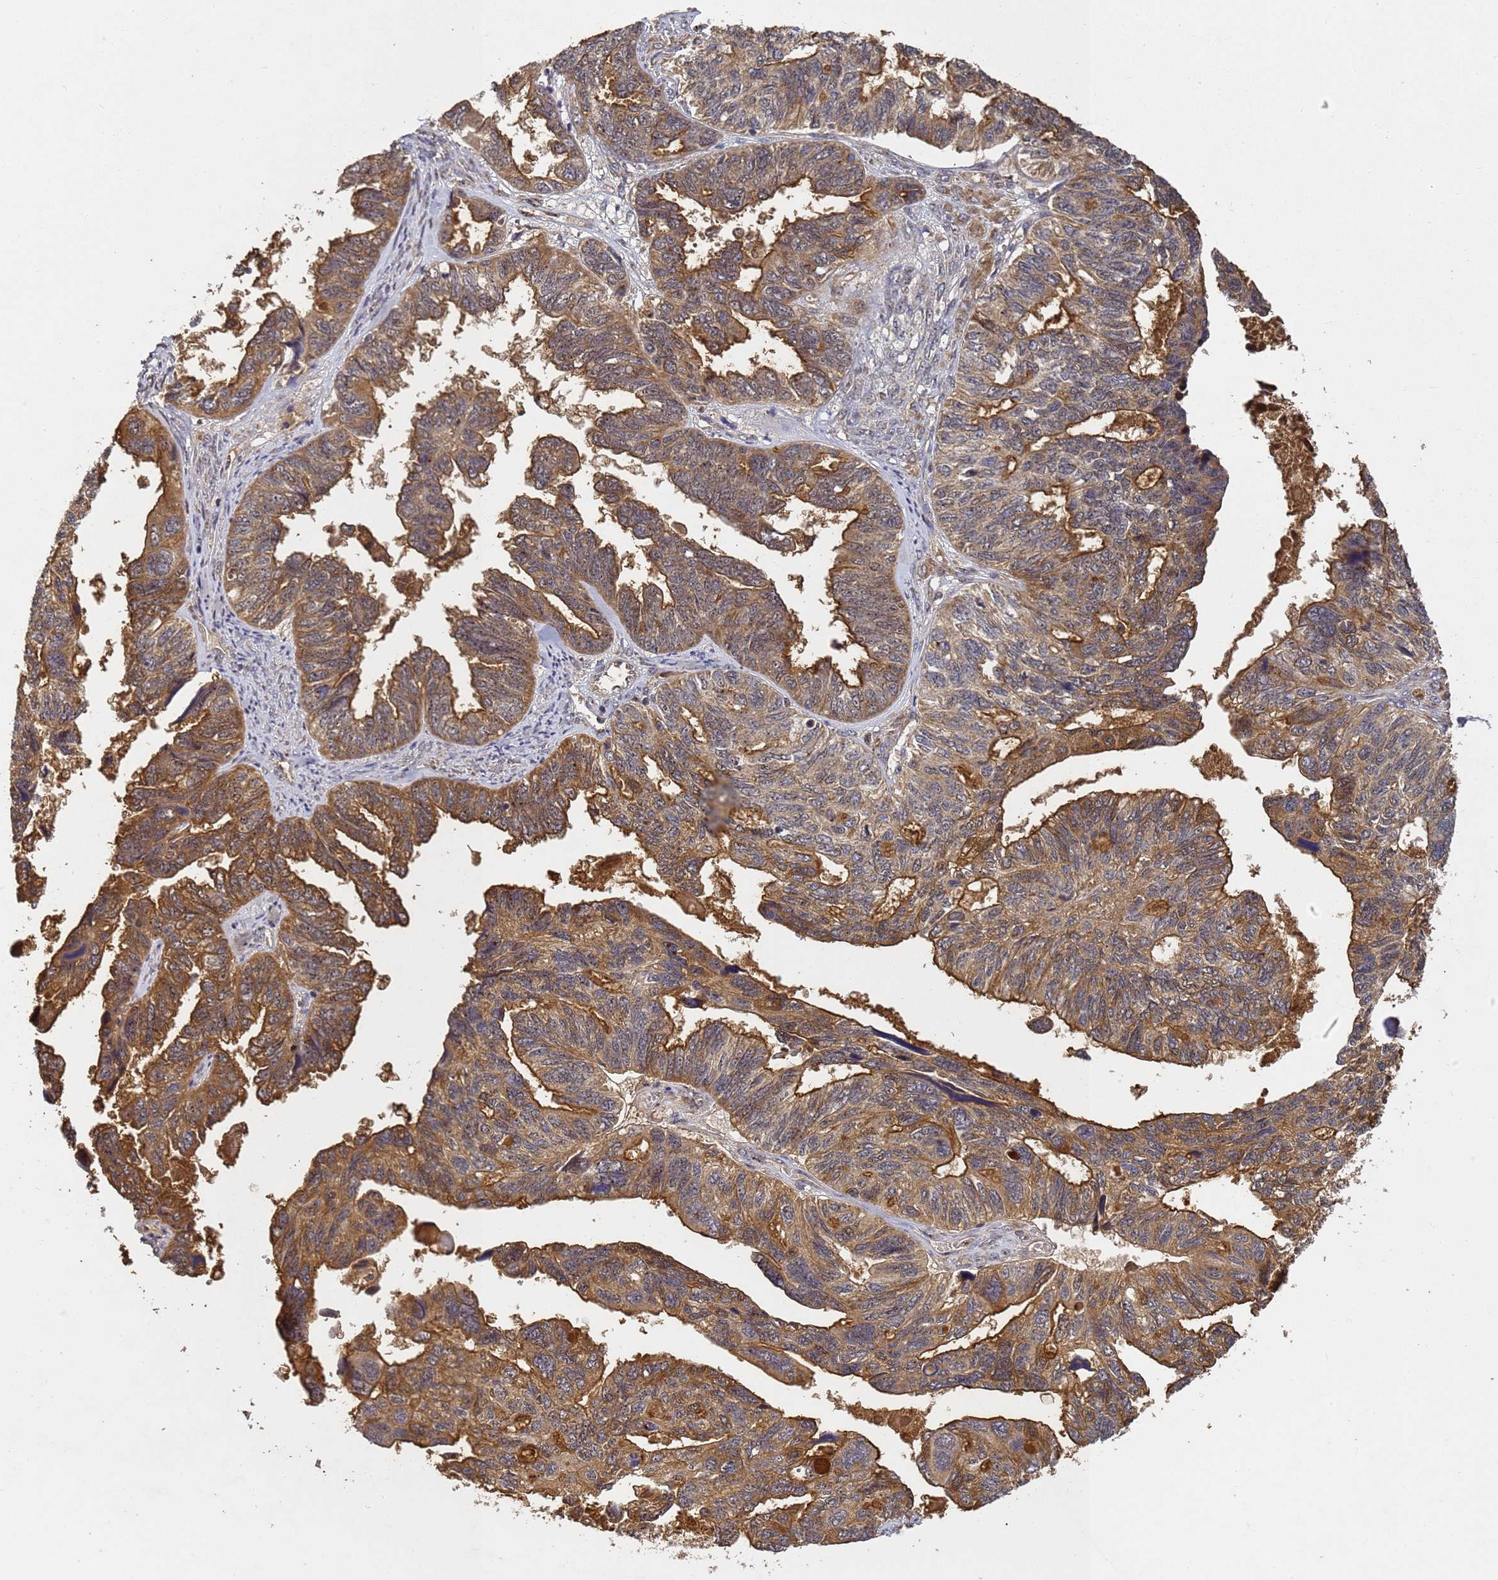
{"staining": {"intensity": "moderate", "quantity": ">75%", "location": "cytoplasmic/membranous"}, "tissue": "ovarian cancer", "cell_type": "Tumor cells", "image_type": "cancer", "snomed": [{"axis": "morphology", "description": "Cystadenocarcinoma, serous, NOS"}, {"axis": "topography", "description": "Ovary"}], "caption": "Protein staining reveals moderate cytoplasmic/membranous positivity in about >75% of tumor cells in ovarian cancer.", "gene": "SECISBP2", "patient": {"sex": "female", "age": 79}}